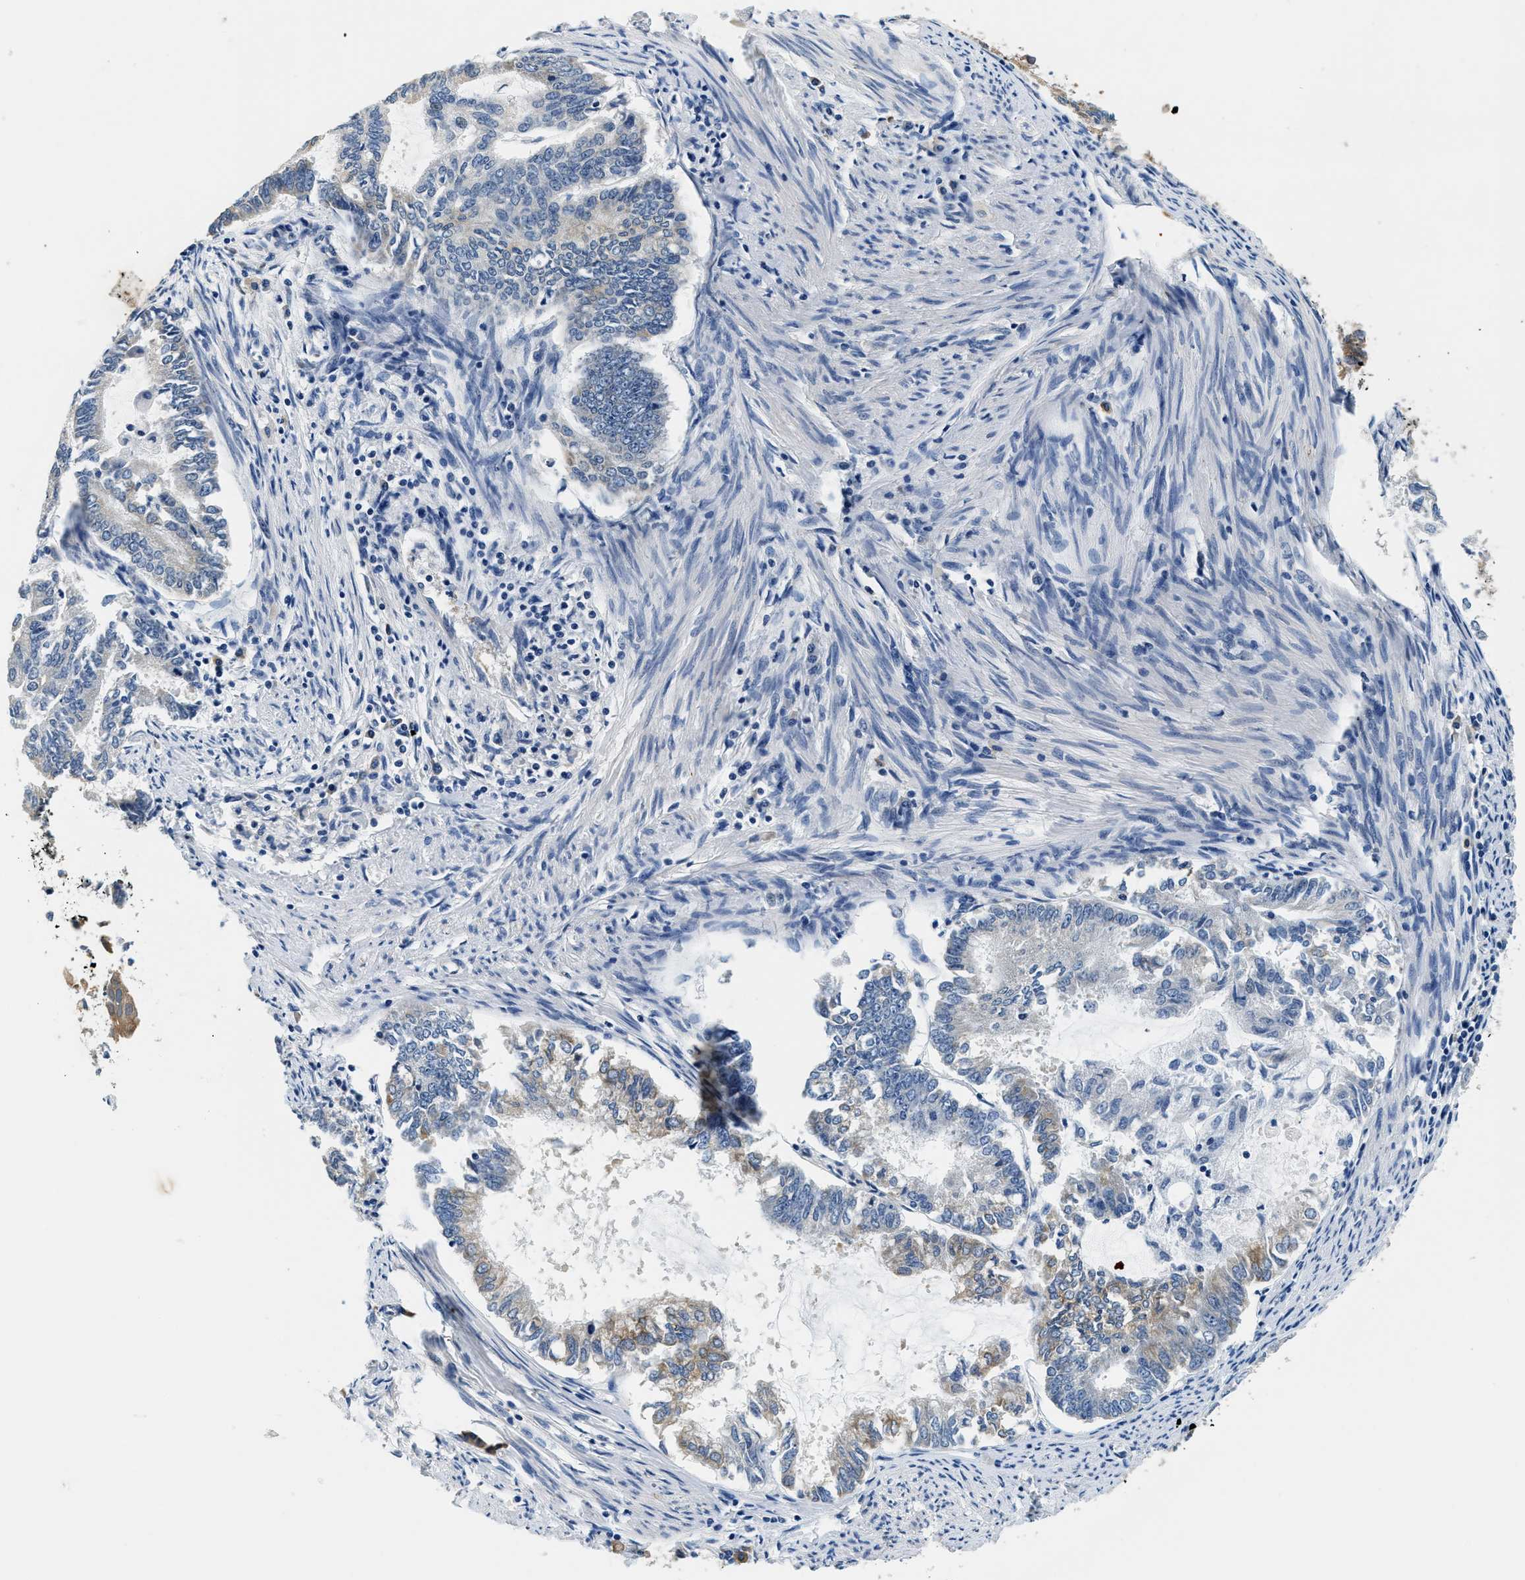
{"staining": {"intensity": "weak", "quantity": "<25%", "location": "cytoplasmic/membranous"}, "tissue": "endometrial cancer", "cell_type": "Tumor cells", "image_type": "cancer", "snomed": [{"axis": "morphology", "description": "Adenocarcinoma, NOS"}, {"axis": "topography", "description": "Endometrium"}], "caption": "Tumor cells are negative for protein expression in human endometrial adenocarcinoma.", "gene": "ALDH3A2", "patient": {"sex": "female", "age": 86}}